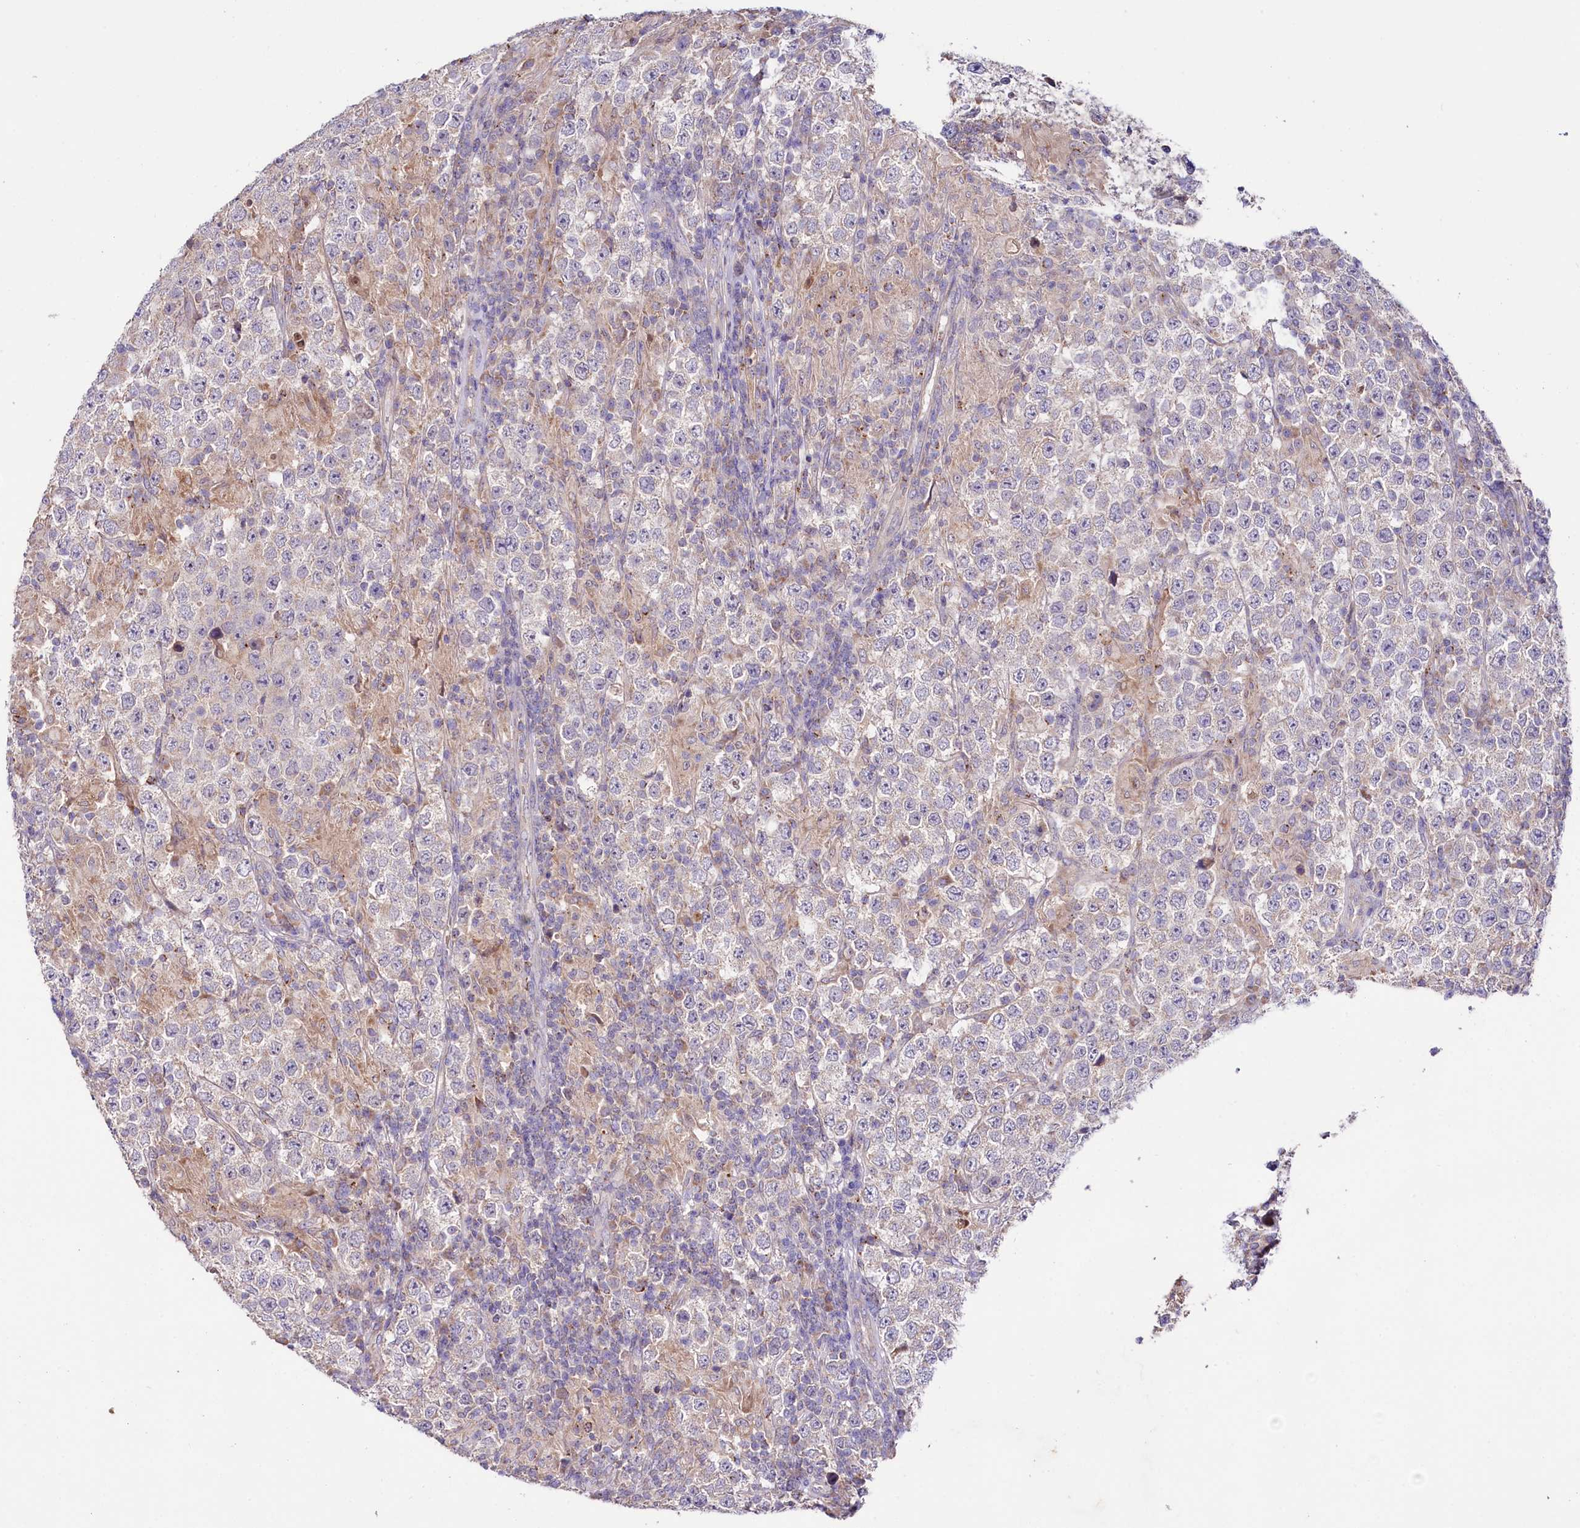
{"staining": {"intensity": "negative", "quantity": "none", "location": "none"}, "tissue": "testis cancer", "cell_type": "Tumor cells", "image_type": "cancer", "snomed": [{"axis": "morphology", "description": "Normal tissue, NOS"}, {"axis": "morphology", "description": "Urothelial carcinoma, High grade"}, {"axis": "morphology", "description": "Seminoma, NOS"}, {"axis": "morphology", "description": "Carcinoma, Embryonal, NOS"}, {"axis": "topography", "description": "Urinary bladder"}, {"axis": "topography", "description": "Testis"}], "caption": "High power microscopy micrograph of an immunohistochemistry (IHC) photomicrograph of testis cancer (seminoma), revealing no significant positivity in tumor cells.", "gene": "ZNF45", "patient": {"sex": "male", "age": 41}}